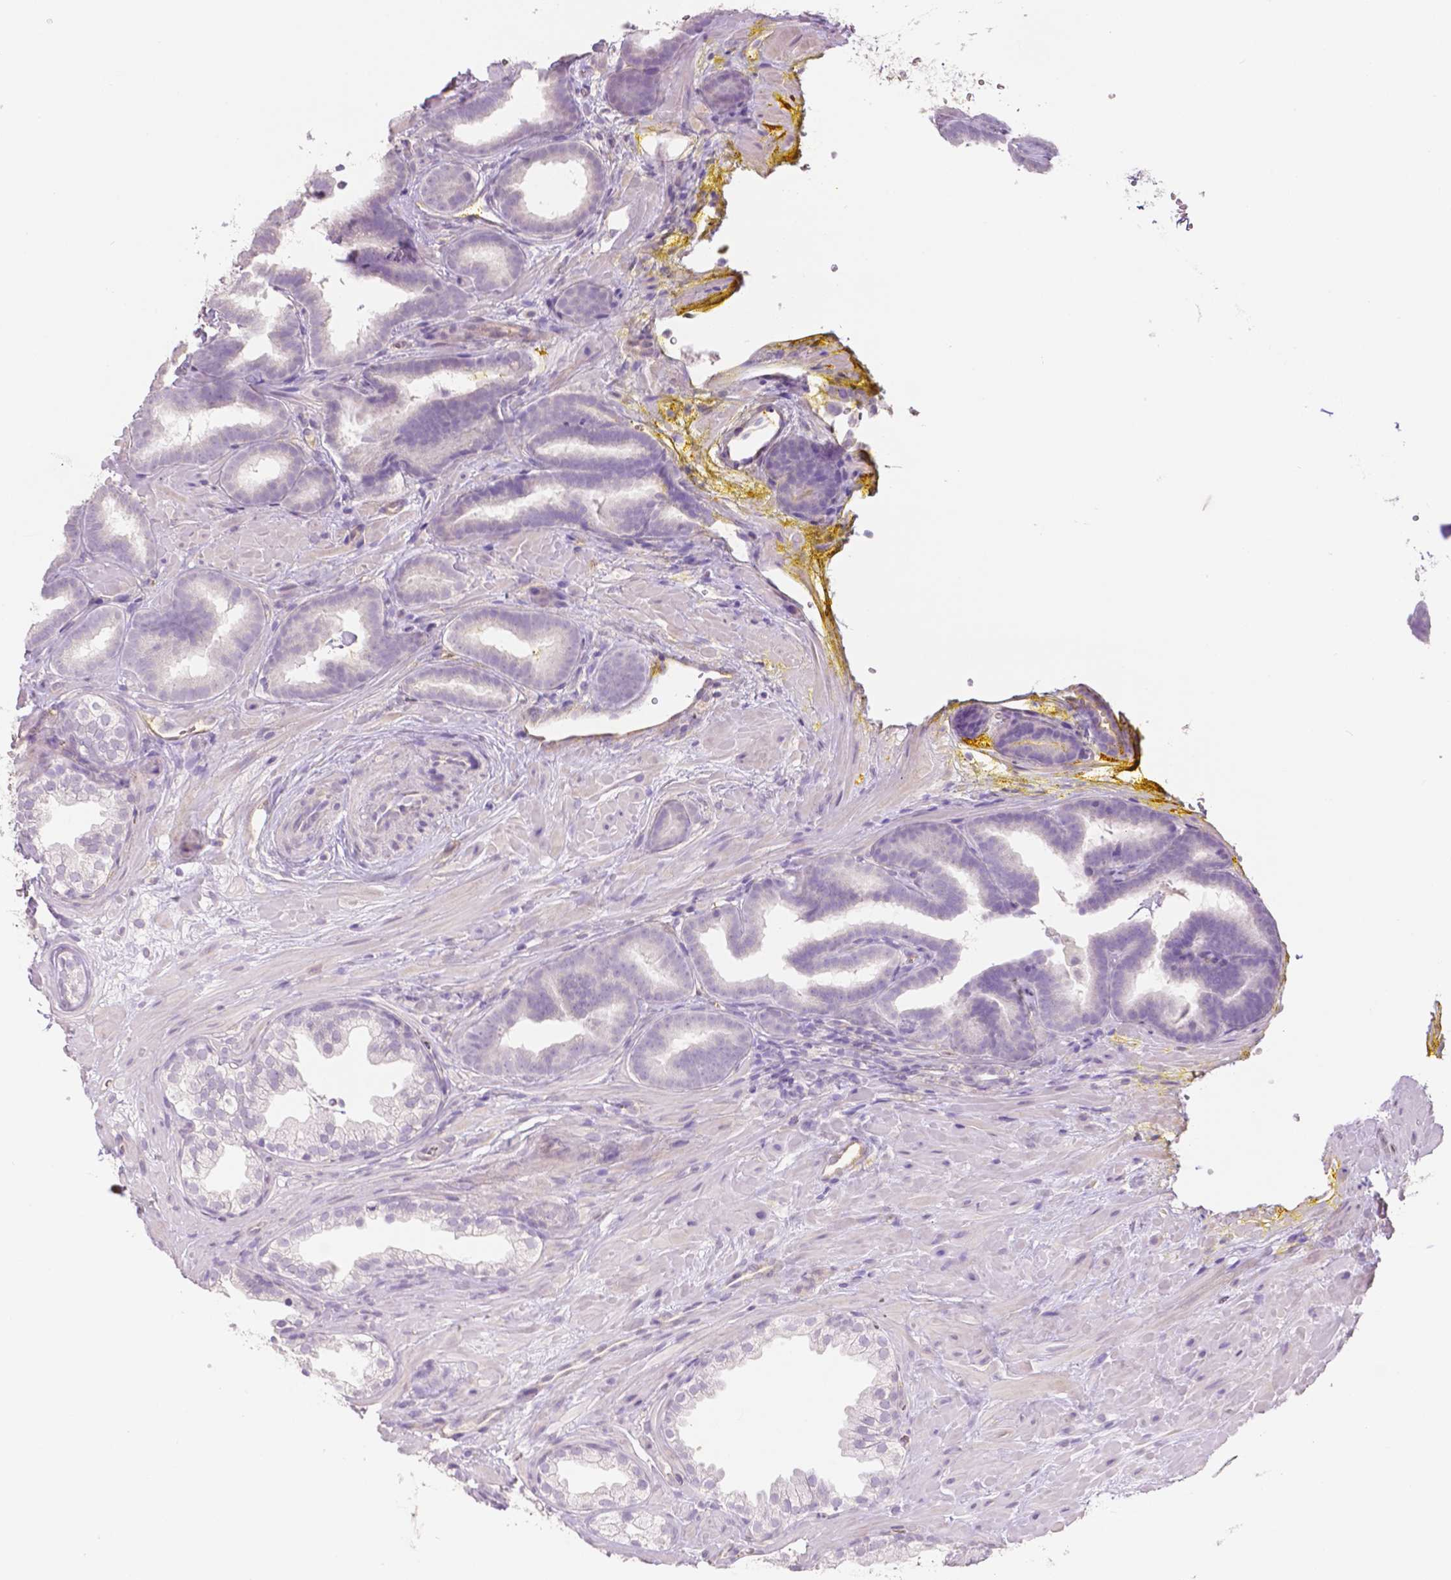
{"staining": {"intensity": "negative", "quantity": "none", "location": "none"}, "tissue": "prostate cancer", "cell_type": "Tumor cells", "image_type": "cancer", "snomed": [{"axis": "morphology", "description": "Adenocarcinoma, Low grade"}, {"axis": "topography", "description": "Prostate"}], "caption": "The histopathology image reveals no significant expression in tumor cells of prostate cancer.", "gene": "THY1", "patient": {"sex": "male", "age": 63}}